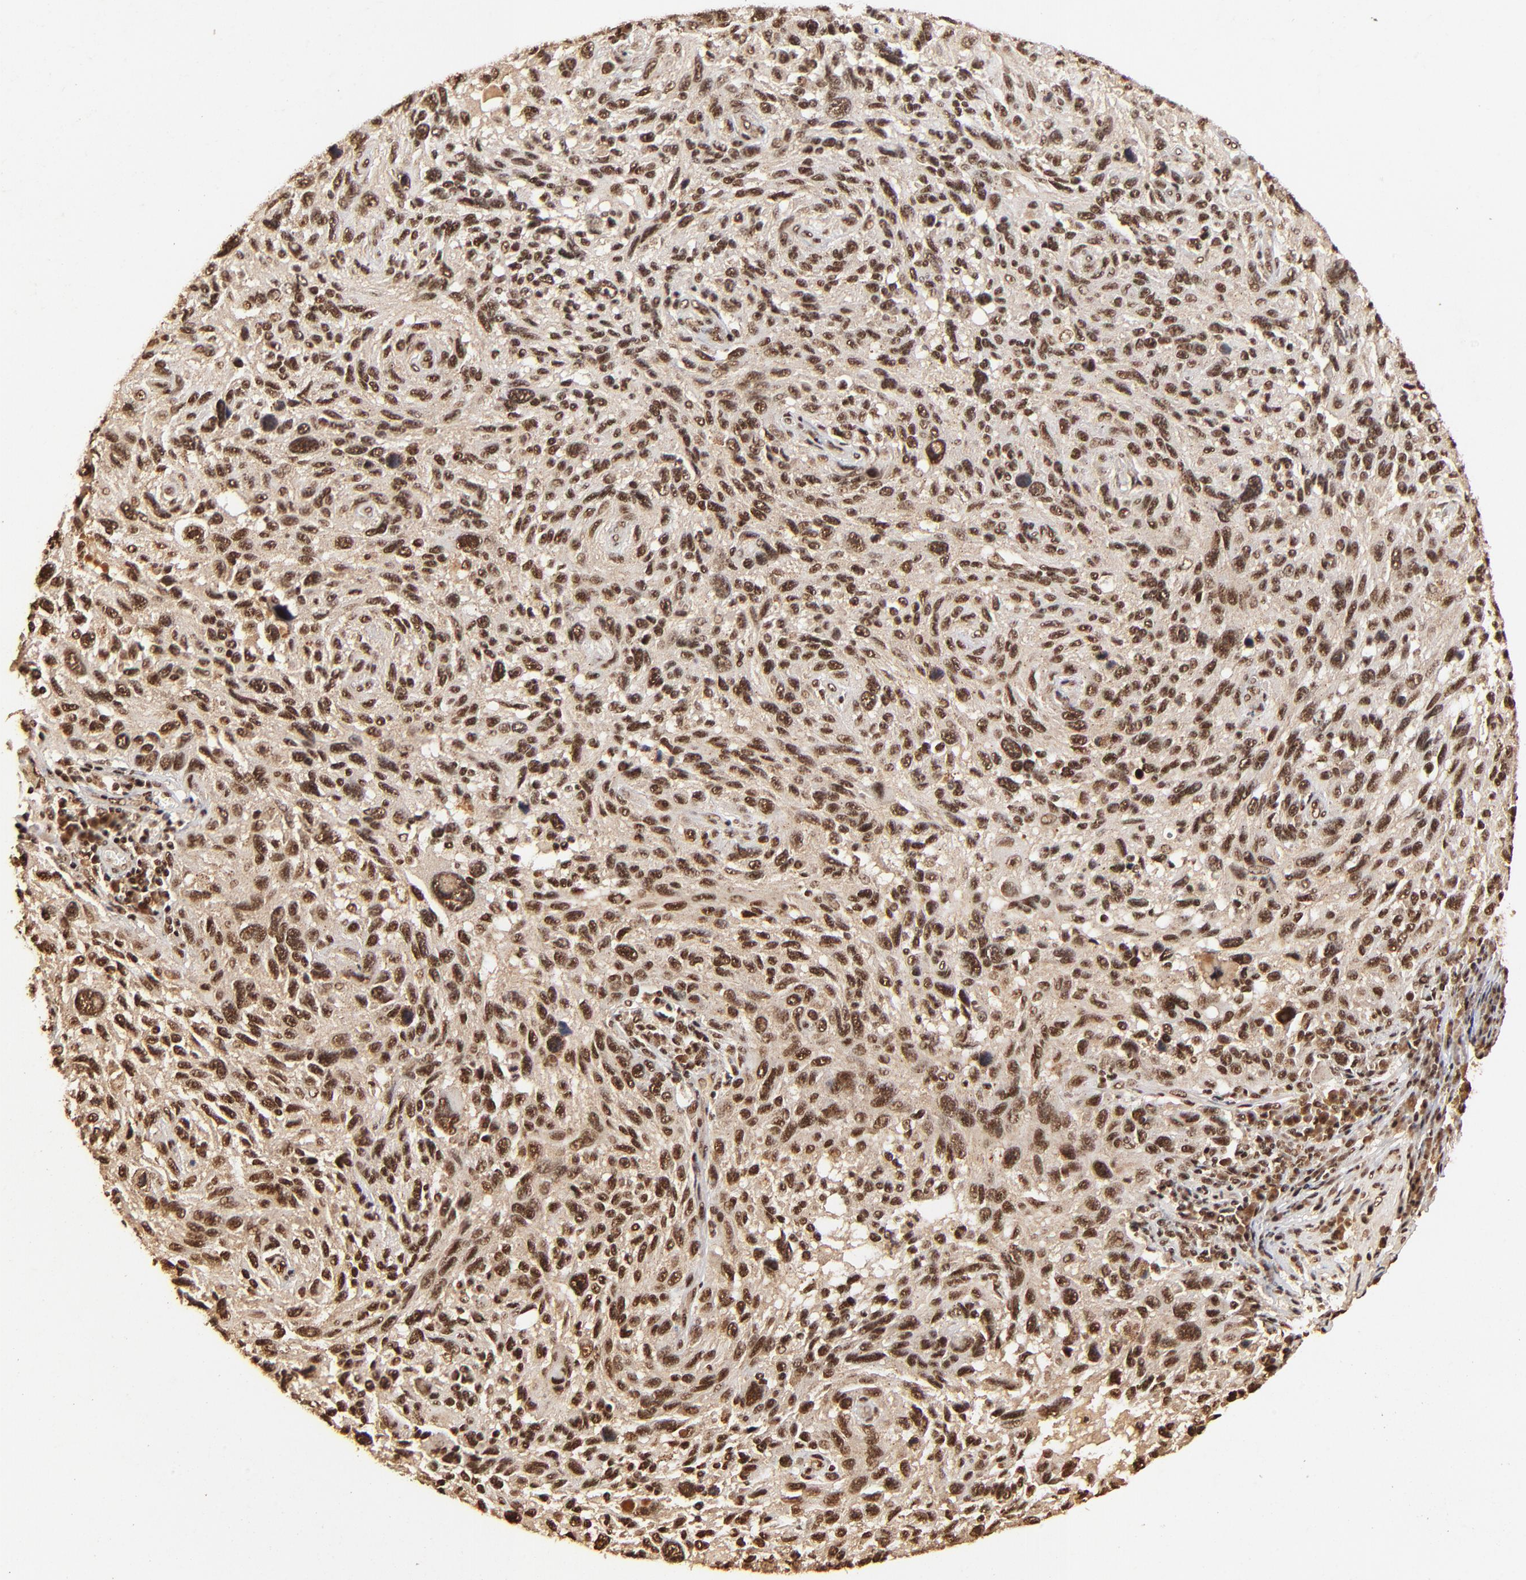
{"staining": {"intensity": "strong", "quantity": ">75%", "location": "cytoplasmic/membranous,nuclear"}, "tissue": "melanoma", "cell_type": "Tumor cells", "image_type": "cancer", "snomed": [{"axis": "morphology", "description": "Malignant melanoma, NOS"}, {"axis": "topography", "description": "Skin"}], "caption": "Protein staining of melanoma tissue exhibits strong cytoplasmic/membranous and nuclear positivity in approximately >75% of tumor cells.", "gene": "MED12", "patient": {"sex": "male", "age": 53}}